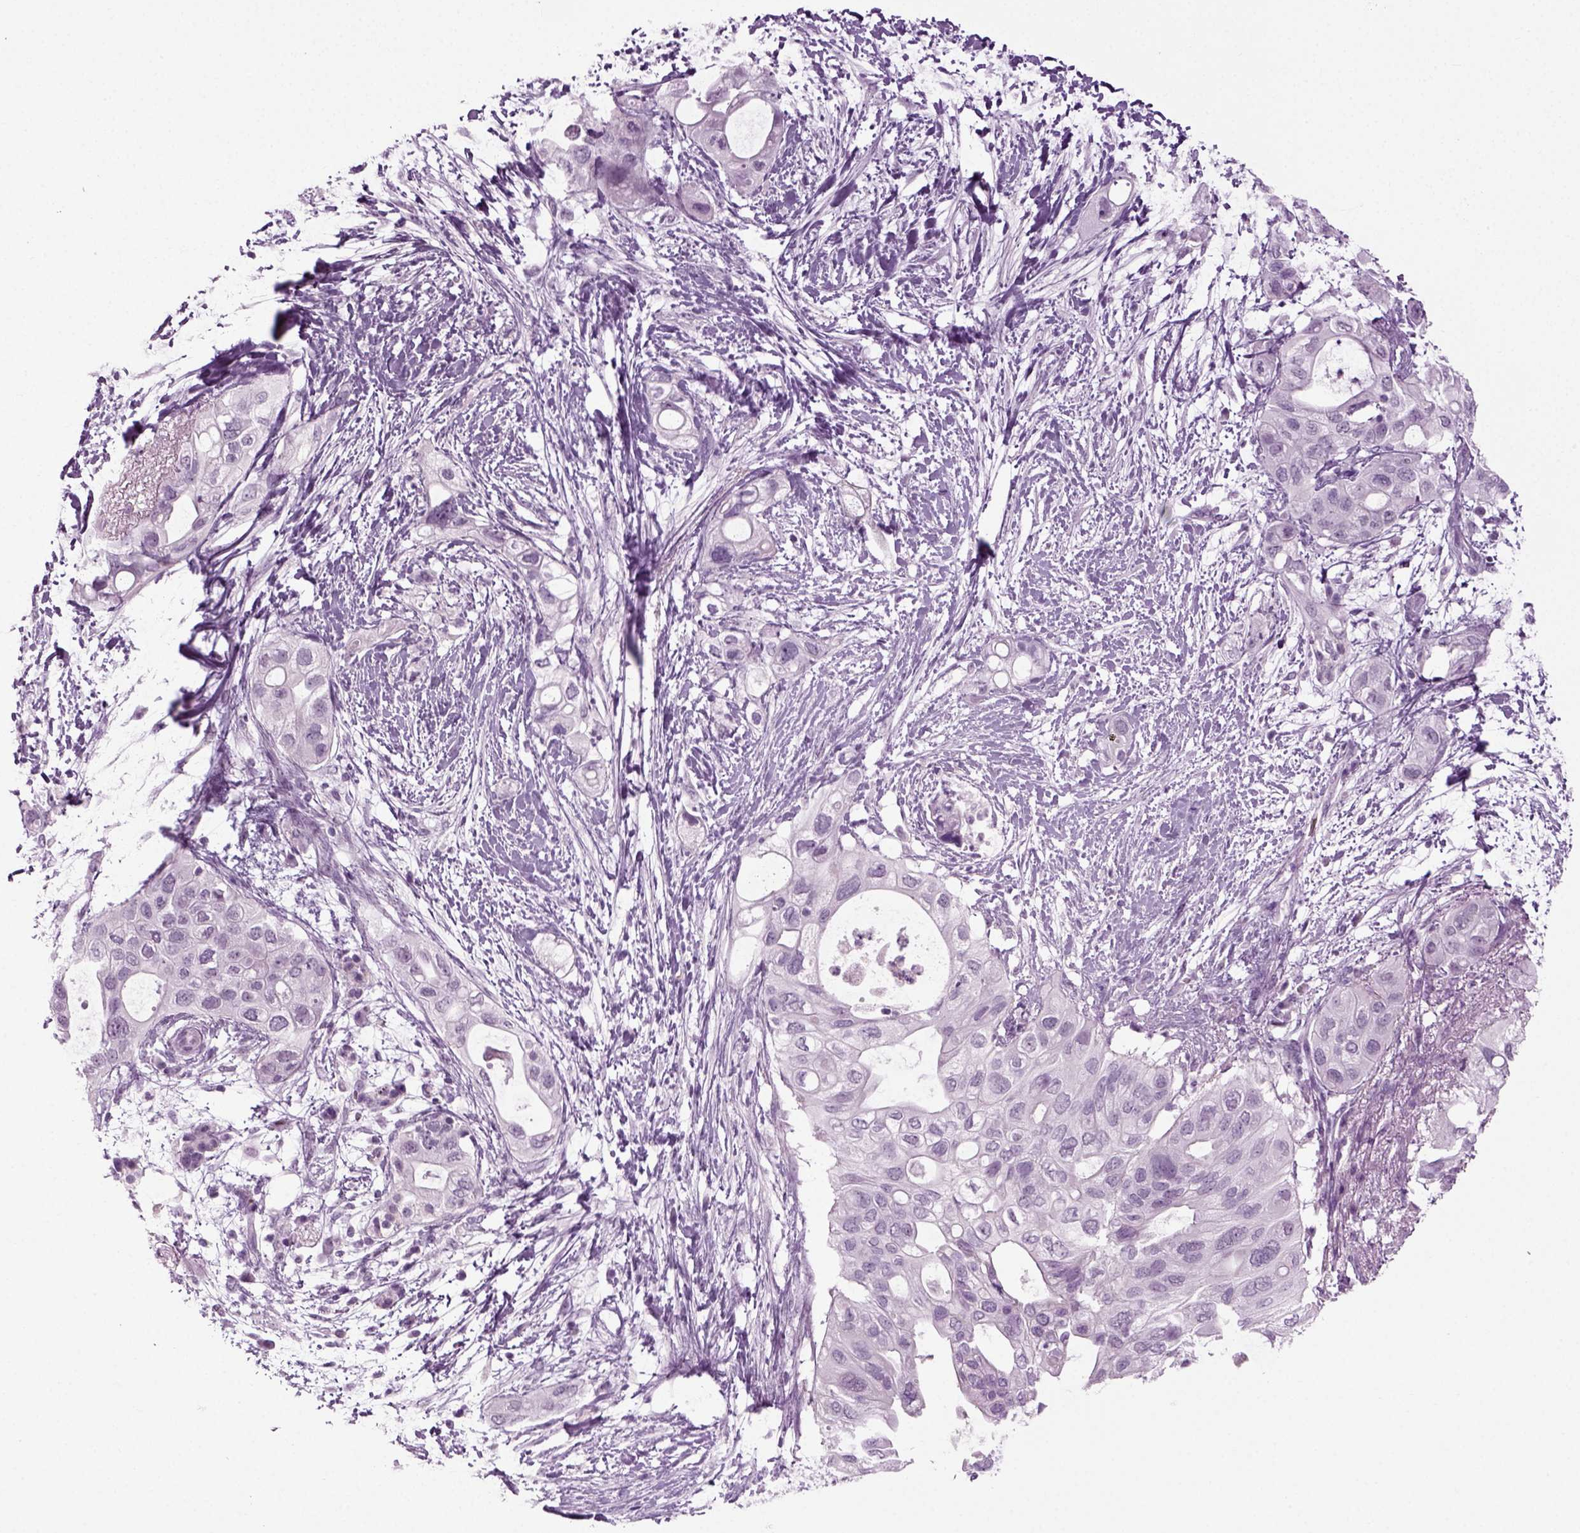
{"staining": {"intensity": "negative", "quantity": "none", "location": "none"}, "tissue": "pancreatic cancer", "cell_type": "Tumor cells", "image_type": "cancer", "snomed": [{"axis": "morphology", "description": "Adenocarcinoma, NOS"}, {"axis": "topography", "description": "Pancreas"}], "caption": "DAB immunohistochemical staining of pancreatic cancer demonstrates no significant positivity in tumor cells. (Brightfield microscopy of DAB IHC at high magnification).", "gene": "ZC2HC1C", "patient": {"sex": "female", "age": 72}}